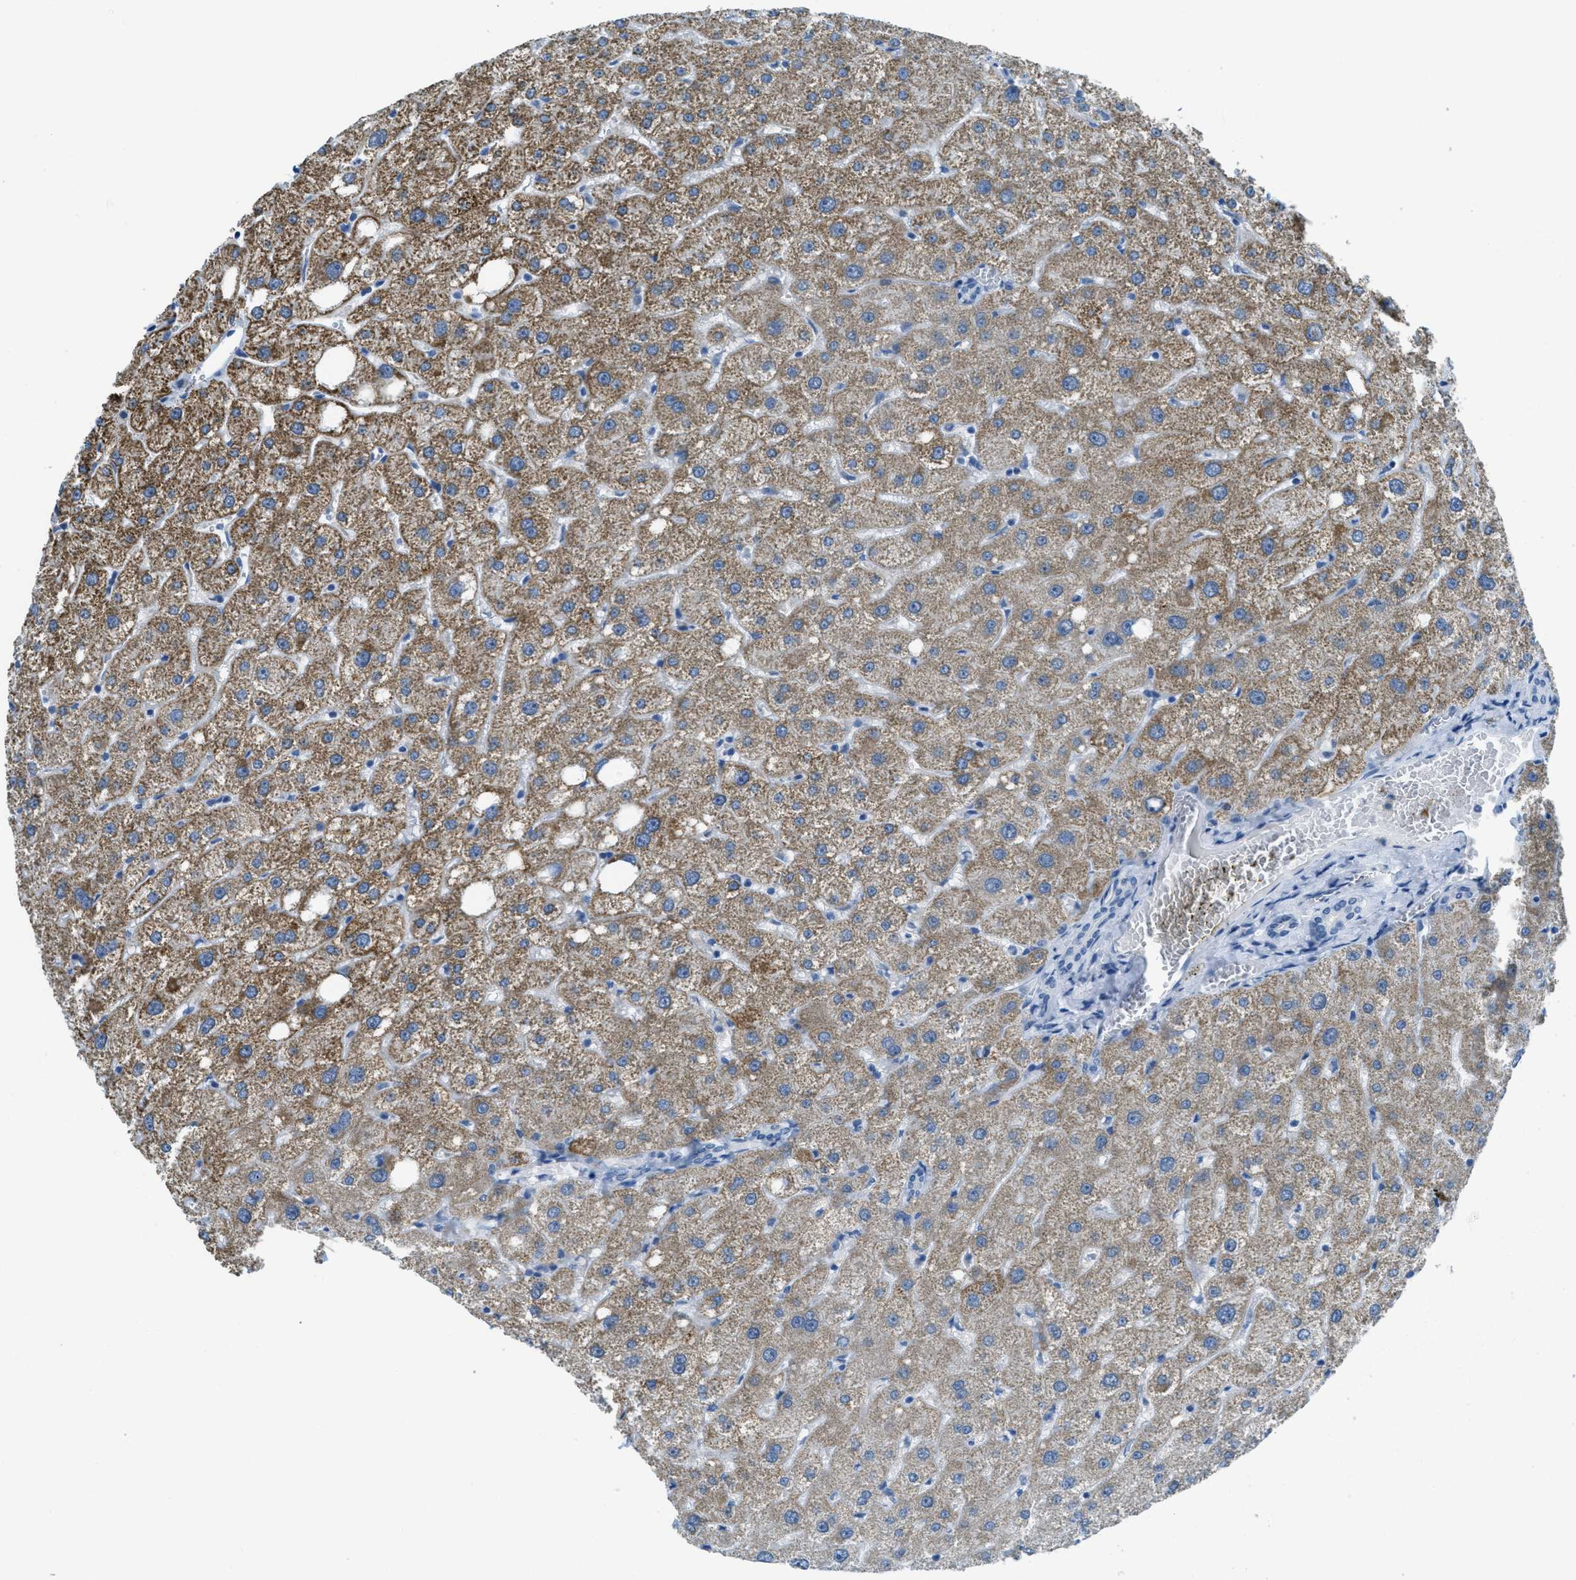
{"staining": {"intensity": "negative", "quantity": "none", "location": "none"}, "tissue": "liver", "cell_type": "Cholangiocytes", "image_type": "normal", "snomed": [{"axis": "morphology", "description": "Normal tissue, NOS"}, {"axis": "topography", "description": "Liver"}], "caption": "DAB immunohistochemical staining of normal human liver reveals no significant positivity in cholangiocytes.", "gene": "TTC13", "patient": {"sex": "male", "age": 73}}